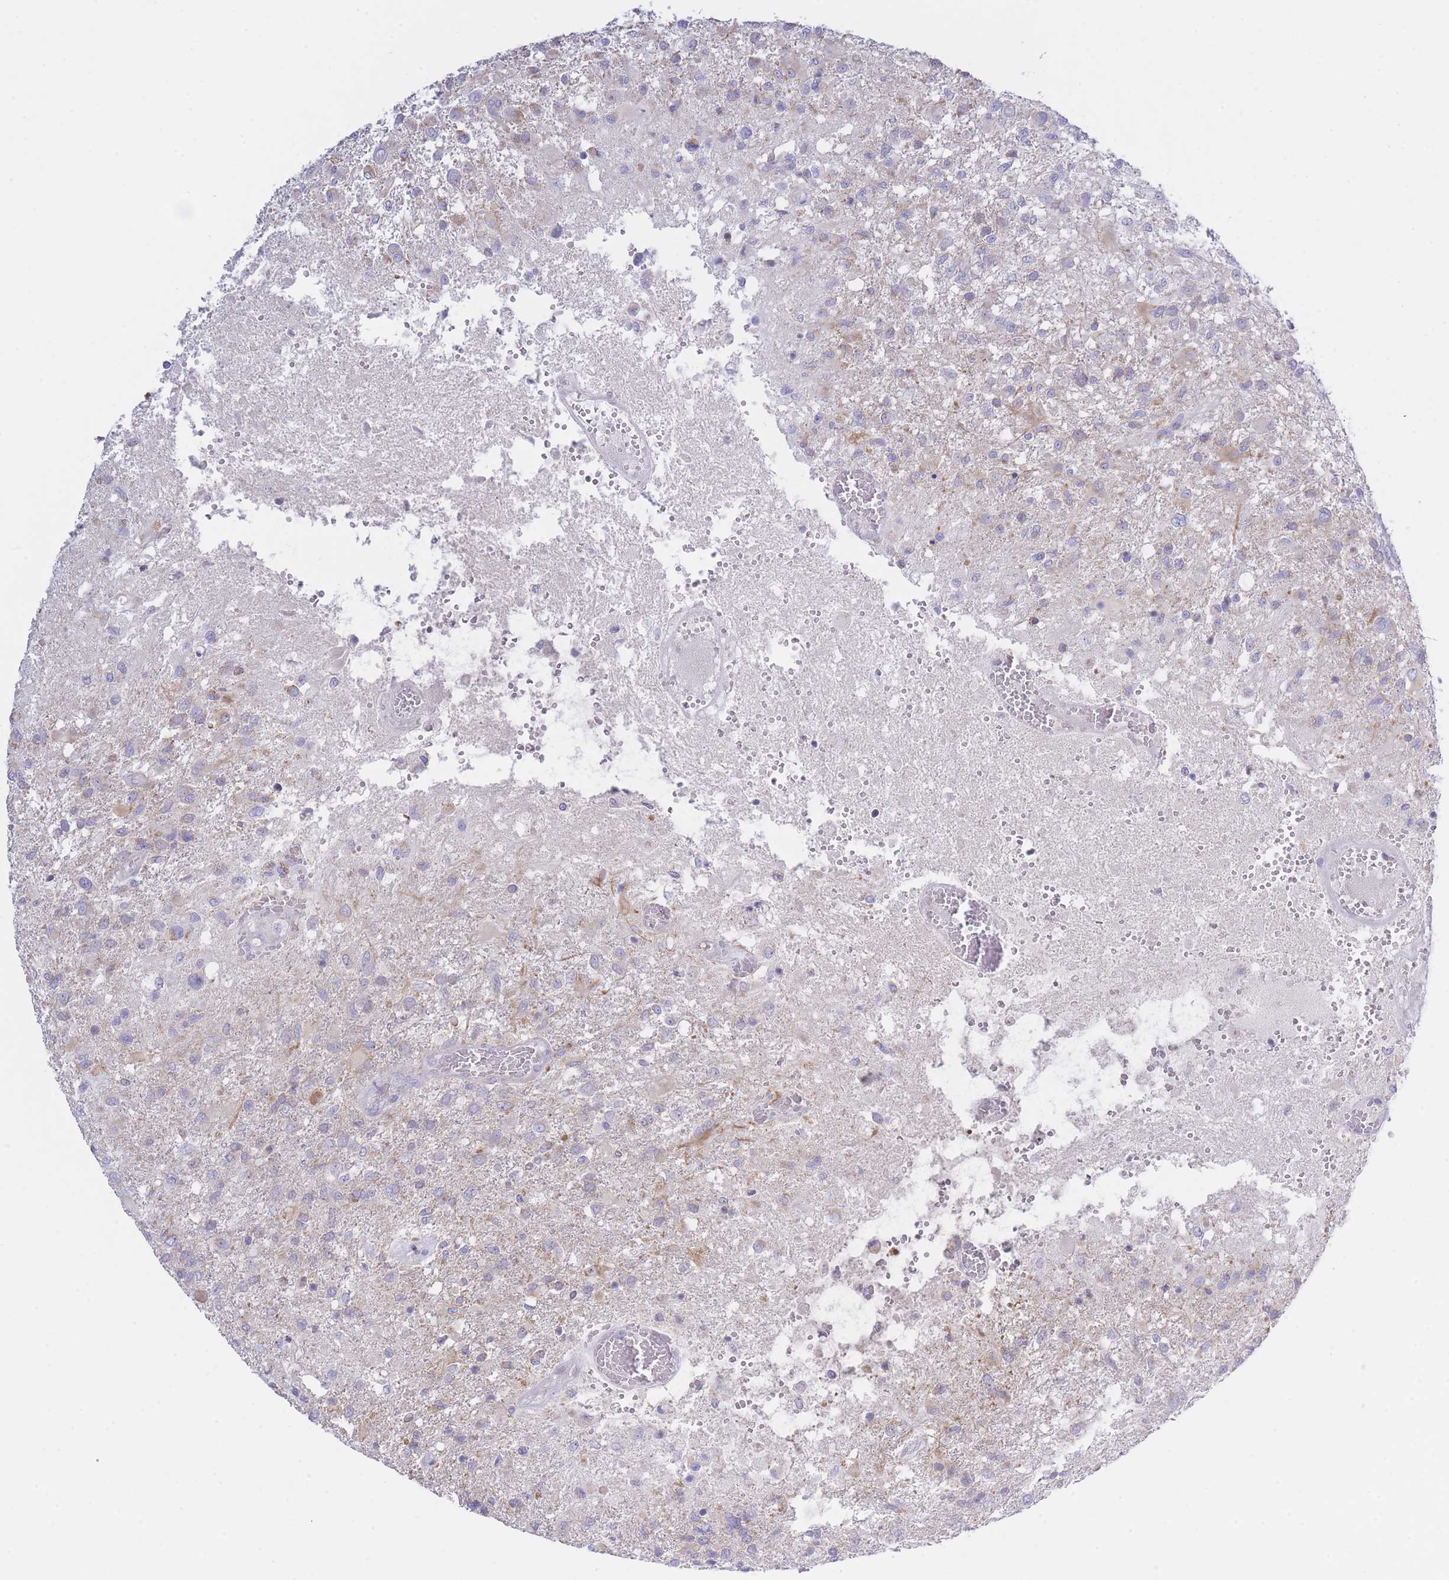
{"staining": {"intensity": "negative", "quantity": "none", "location": "none"}, "tissue": "glioma", "cell_type": "Tumor cells", "image_type": "cancer", "snomed": [{"axis": "morphology", "description": "Glioma, malignant, High grade"}, {"axis": "topography", "description": "Brain"}], "caption": "This is an immunohistochemistry image of high-grade glioma (malignant). There is no expression in tumor cells.", "gene": "NANP", "patient": {"sex": "female", "age": 74}}